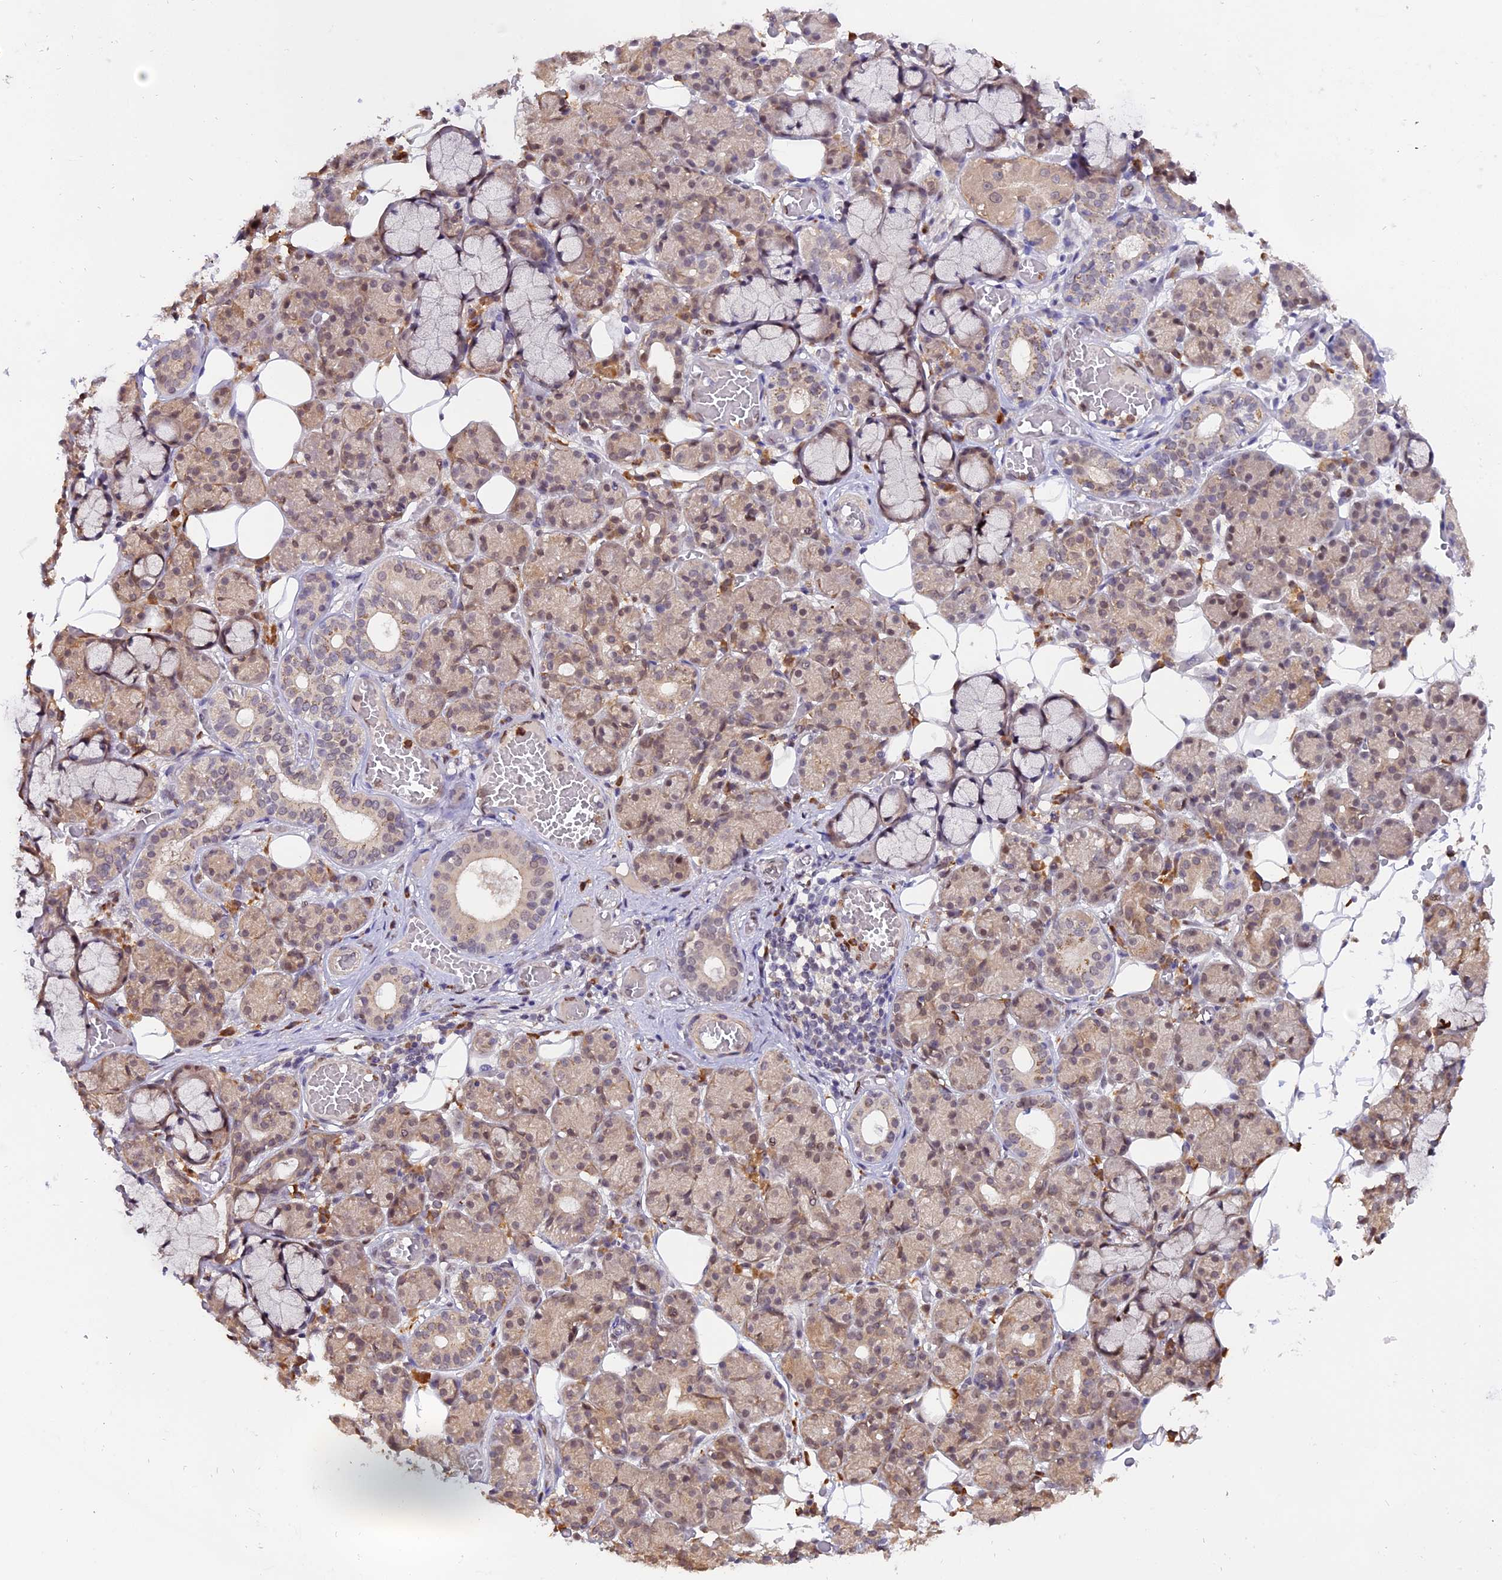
{"staining": {"intensity": "weak", "quantity": "25%-75%", "location": "cytoplasmic/membranous,nuclear"}, "tissue": "salivary gland", "cell_type": "Glandular cells", "image_type": "normal", "snomed": [{"axis": "morphology", "description": "Normal tissue, NOS"}, {"axis": "topography", "description": "Salivary gland"}], "caption": "Approximately 25%-75% of glandular cells in unremarkable human salivary gland exhibit weak cytoplasmic/membranous,nuclear protein expression as visualized by brown immunohistochemical staining.", "gene": "FAM118B", "patient": {"sex": "male", "age": 63}}